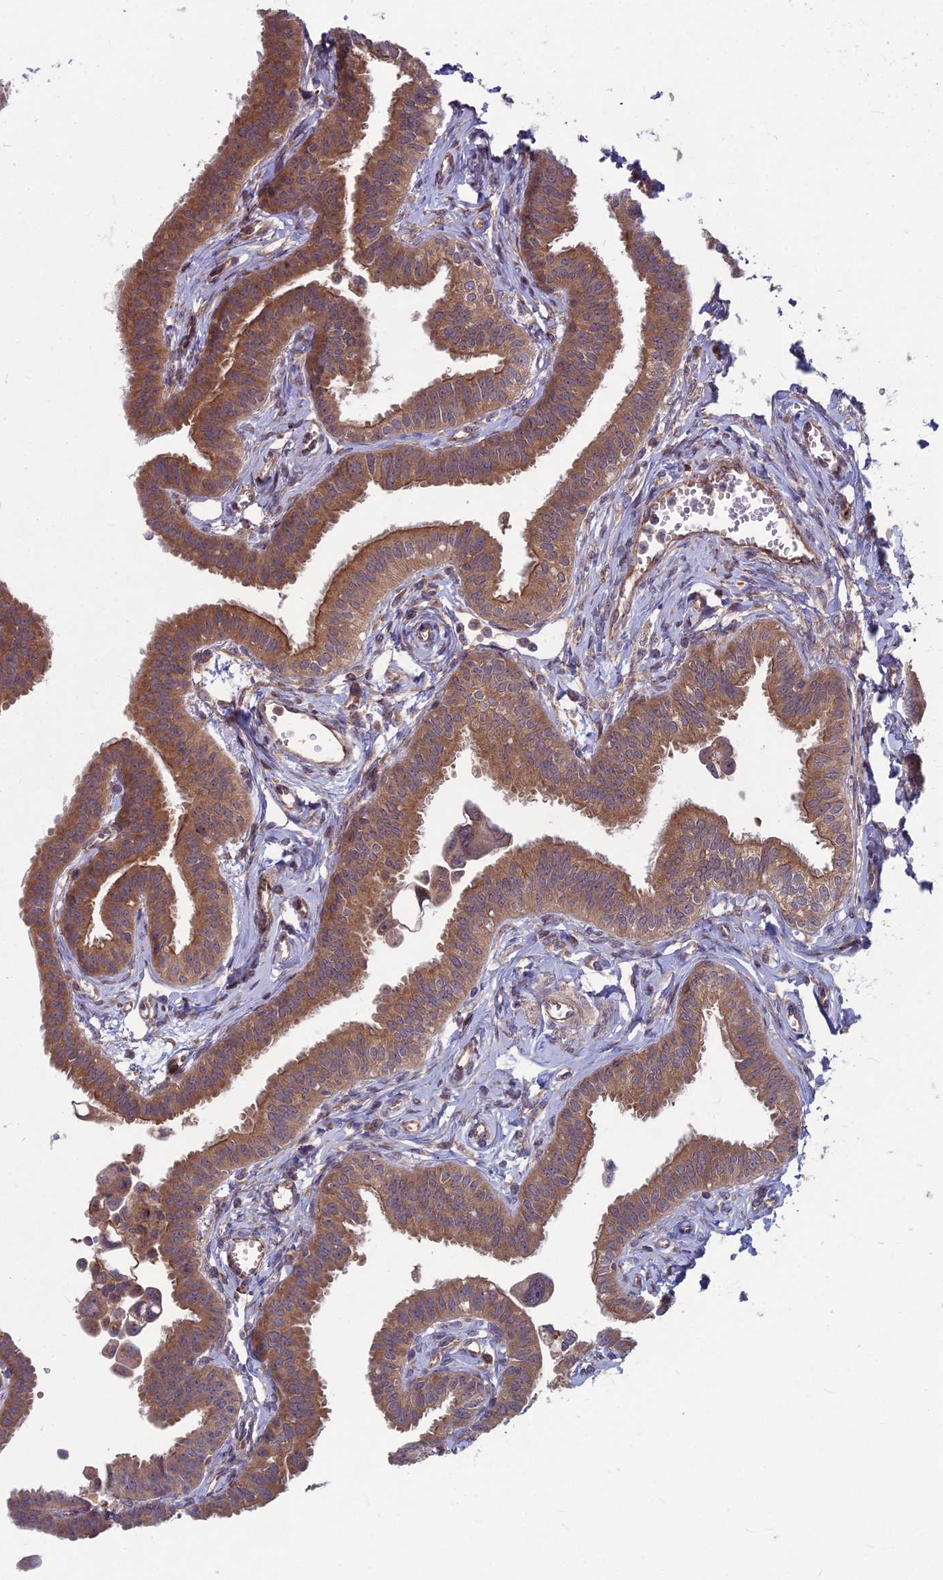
{"staining": {"intensity": "strong", "quantity": ">75%", "location": "cytoplasmic/membranous"}, "tissue": "fallopian tube", "cell_type": "Glandular cells", "image_type": "normal", "snomed": [{"axis": "morphology", "description": "Normal tissue, NOS"}, {"axis": "morphology", "description": "Carcinoma, NOS"}, {"axis": "topography", "description": "Fallopian tube"}, {"axis": "topography", "description": "Ovary"}], "caption": "IHC (DAB (3,3'-diaminobenzidine)) staining of normal fallopian tube displays strong cytoplasmic/membranous protein positivity in approximately >75% of glandular cells.", "gene": "MFSD8", "patient": {"sex": "female", "age": 59}}